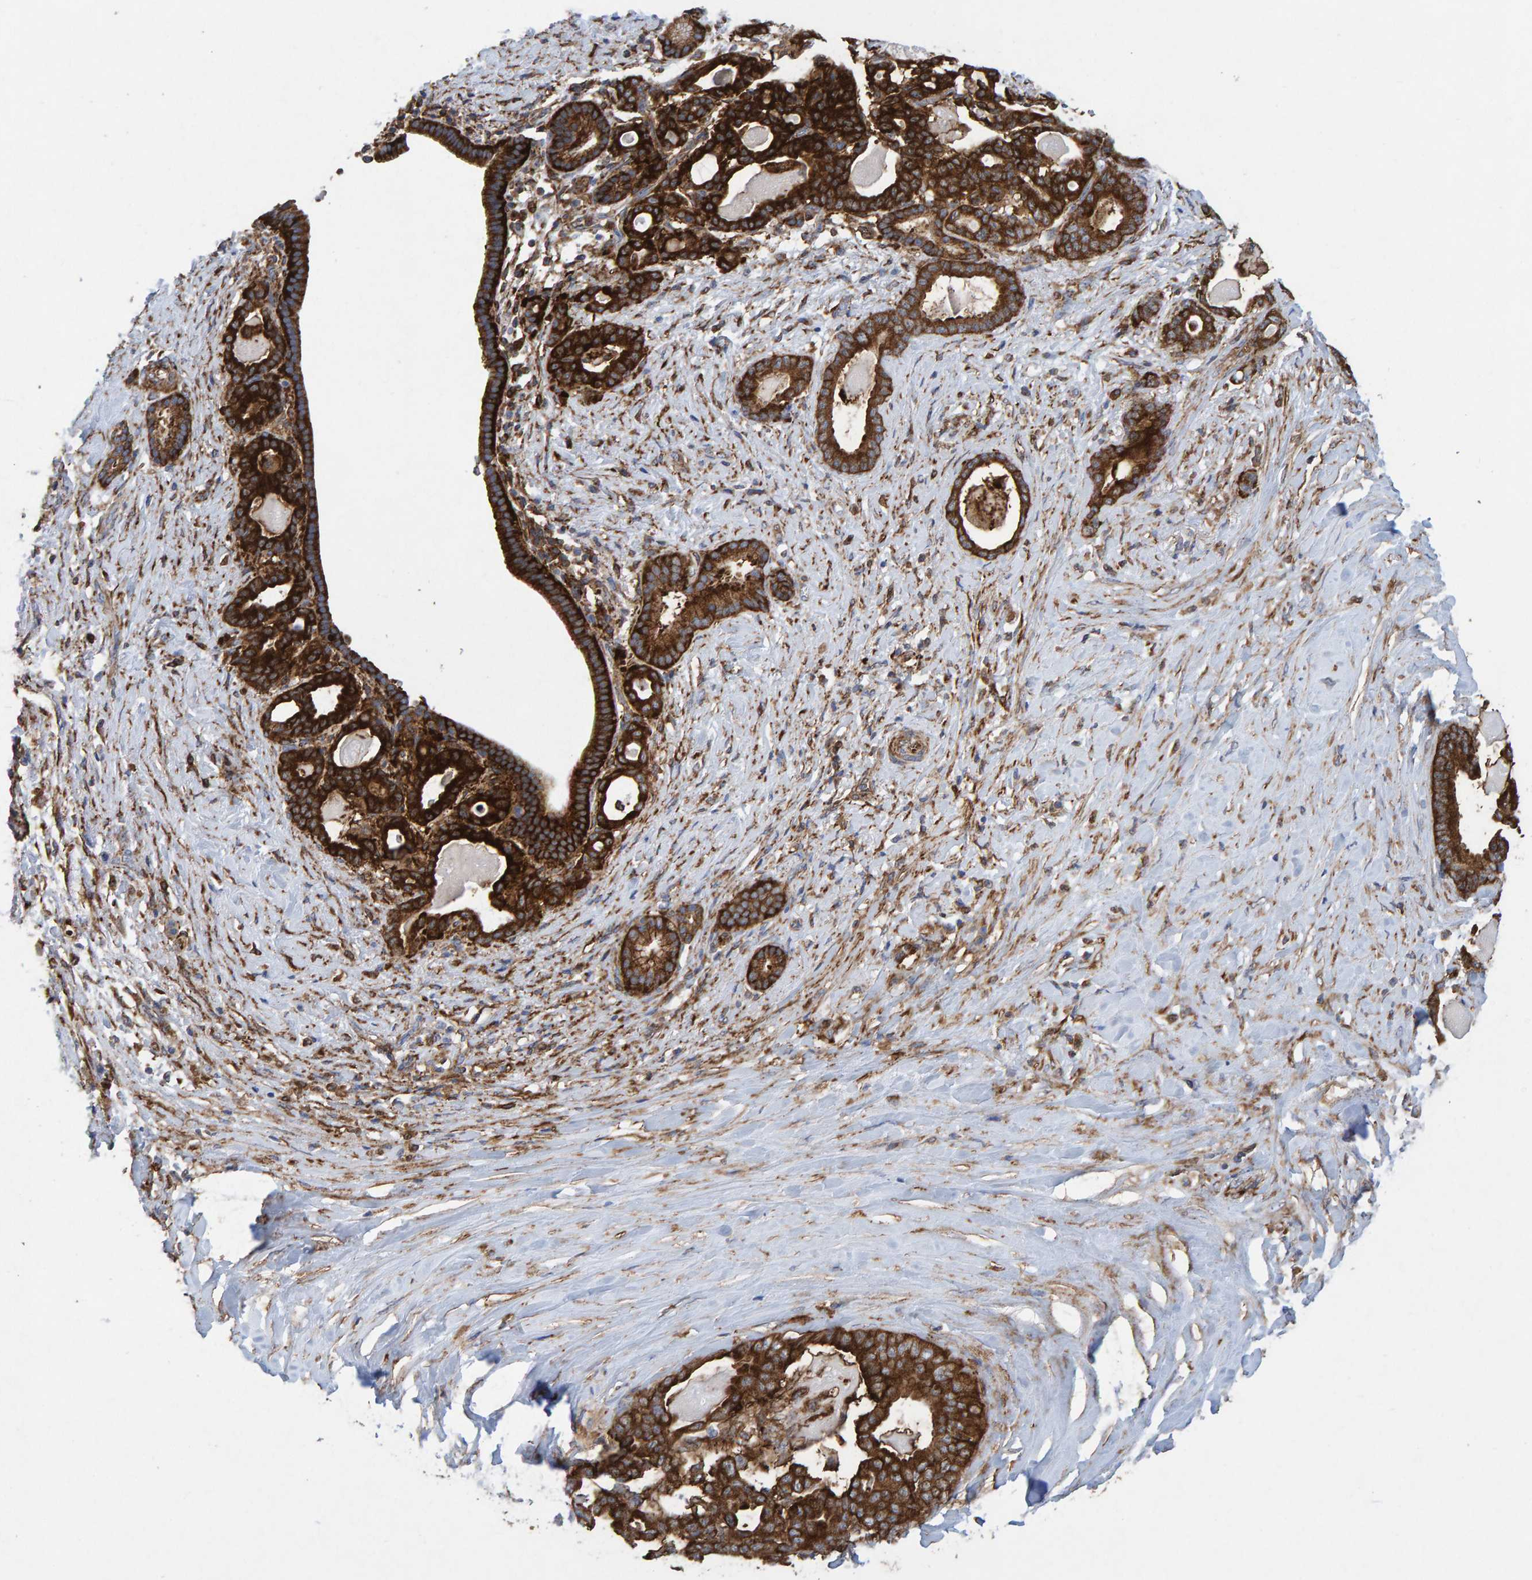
{"staining": {"intensity": "strong", "quantity": ">75%", "location": "cytoplasmic/membranous"}, "tissue": "pancreatic cancer", "cell_type": "Tumor cells", "image_type": "cancer", "snomed": [{"axis": "morphology", "description": "Adenocarcinoma, NOS"}, {"axis": "topography", "description": "Pancreas"}], "caption": "Immunohistochemical staining of pancreatic cancer exhibits high levels of strong cytoplasmic/membranous positivity in about >75% of tumor cells. The protein is shown in brown color, while the nuclei are stained blue.", "gene": "MVP", "patient": {"sex": "male", "age": 63}}